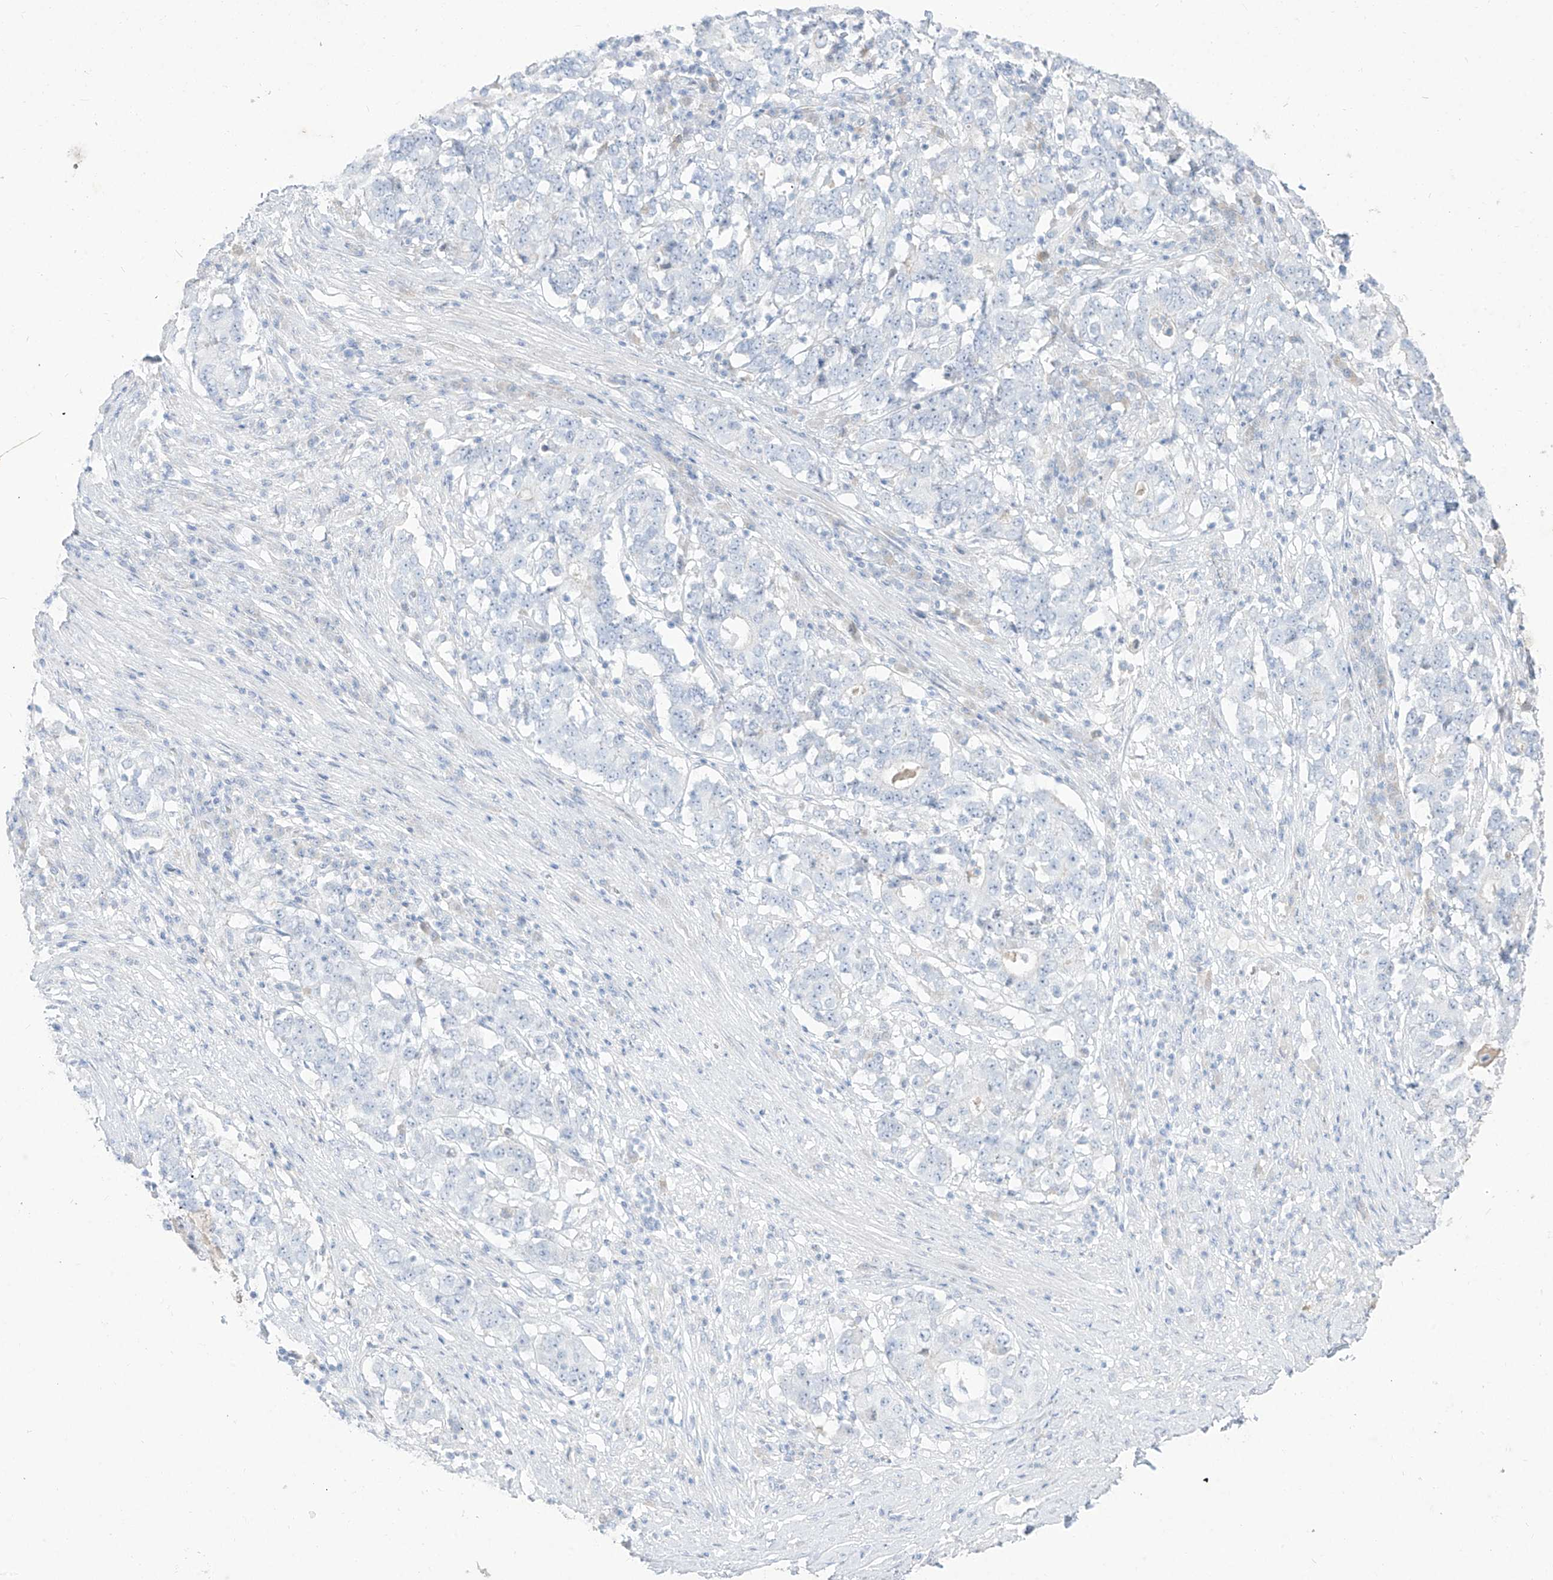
{"staining": {"intensity": "negative", "quantity": "none", "location": "none"}, "tissue": "stomach cancer", "cell_type": "Tumor cells", "image_type": "cancer", "snomed": [{"axis": "morphology", "description": "Adenocarcinoma, NOS"}, {"axis": "topography", "description": "Stomach"}], "caption": "Human adenocarcinoma (stomach) stained for a protein using immunohistochemistry (IHC) exhibits no expression in tumor cells.", "gene": "TGM4", "patient": {"sex": "male", "age": 59}}